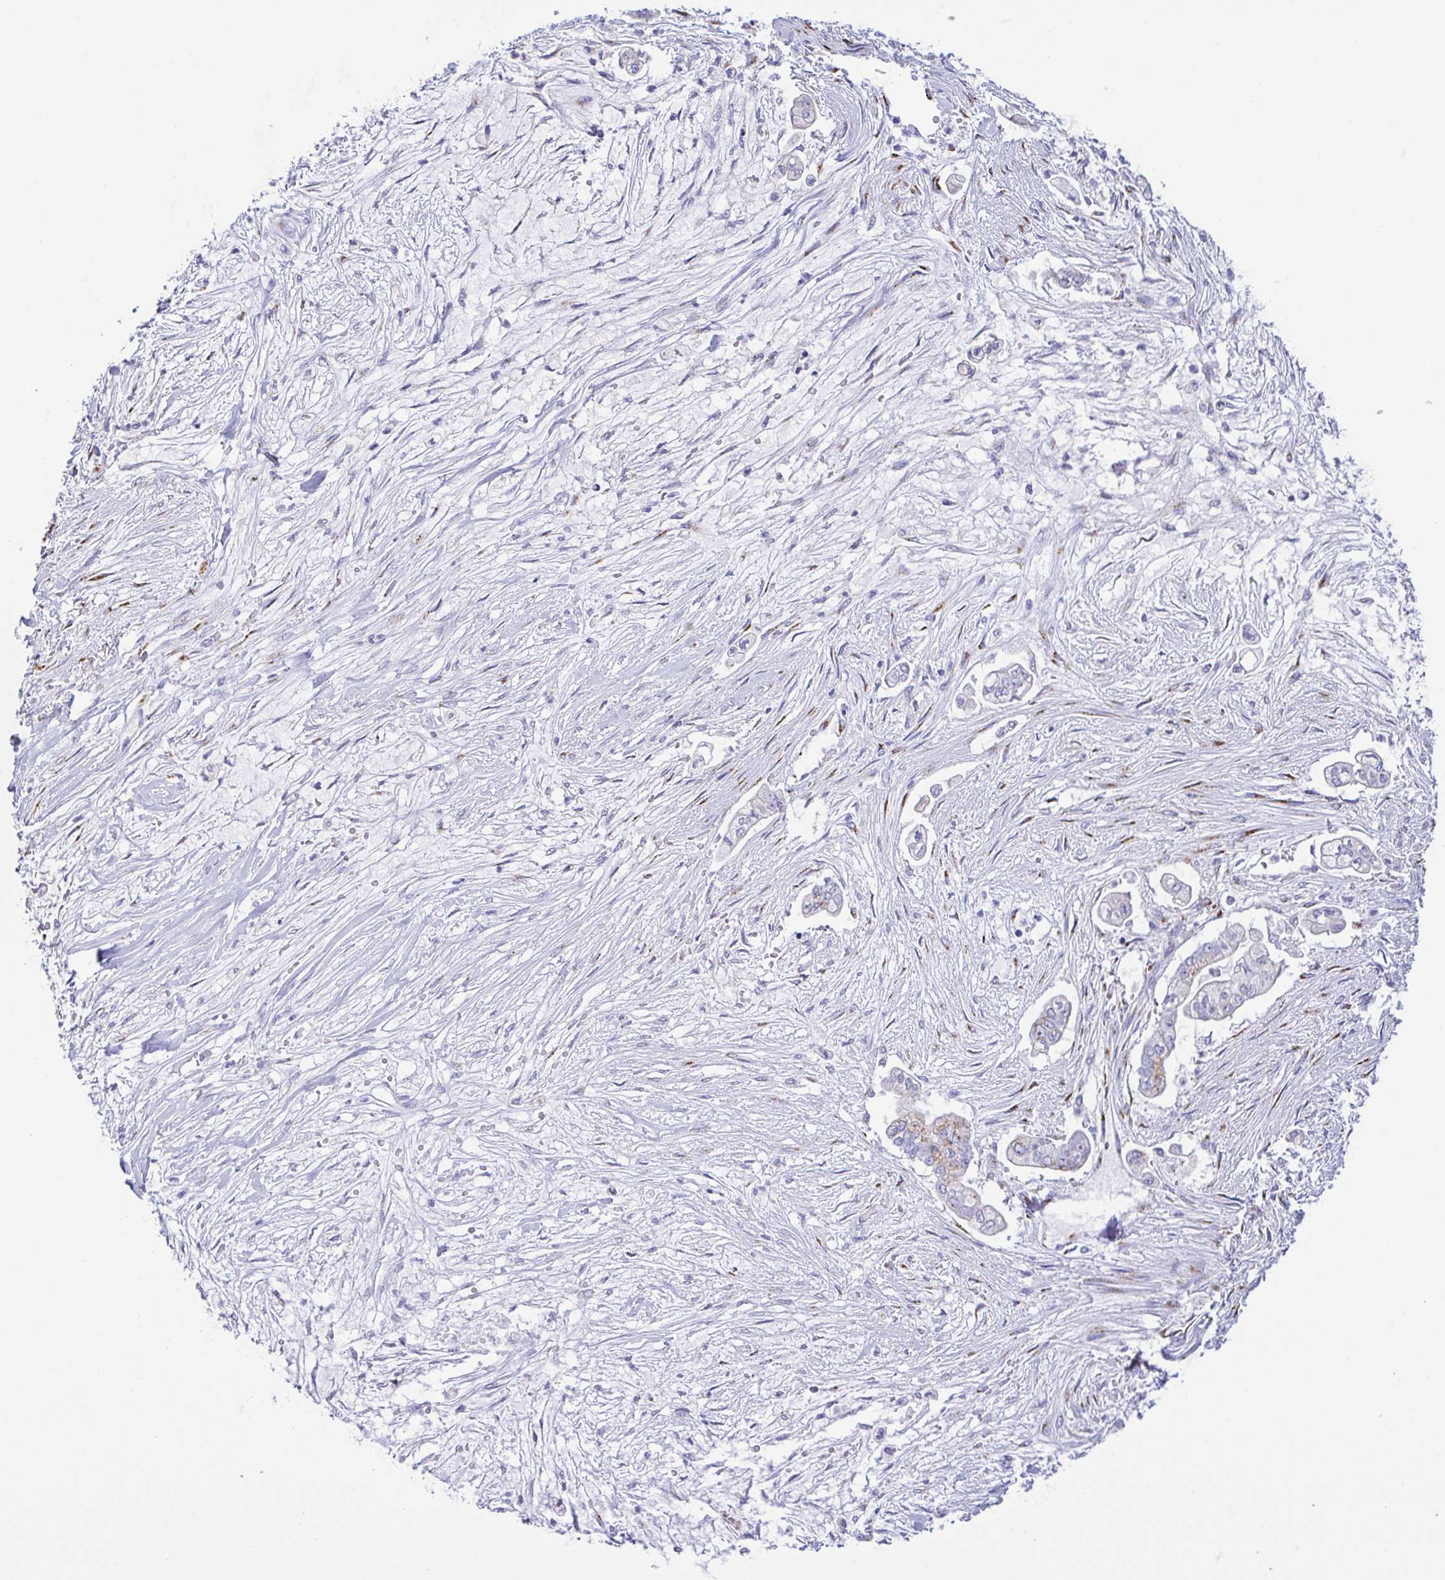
{"staining": {"intensity": "negative", "quantity": "none", "location": "none"}, "tissue": "pancreatic cancer", "cell_type": "Tumor cells", "image_type": "cancer", "snomed": [{"axis": "morphology", "description": "Adenocarcinoma, NOS"}, {"axis": "topography", "description": "Pancreas"}], "caption": "Tumor cells are negative for protein expression in human pancreatic cancer (adenocarcinoma).", "gene": "SULT1B1", "patient": {"sex": "female", "age": 69}}